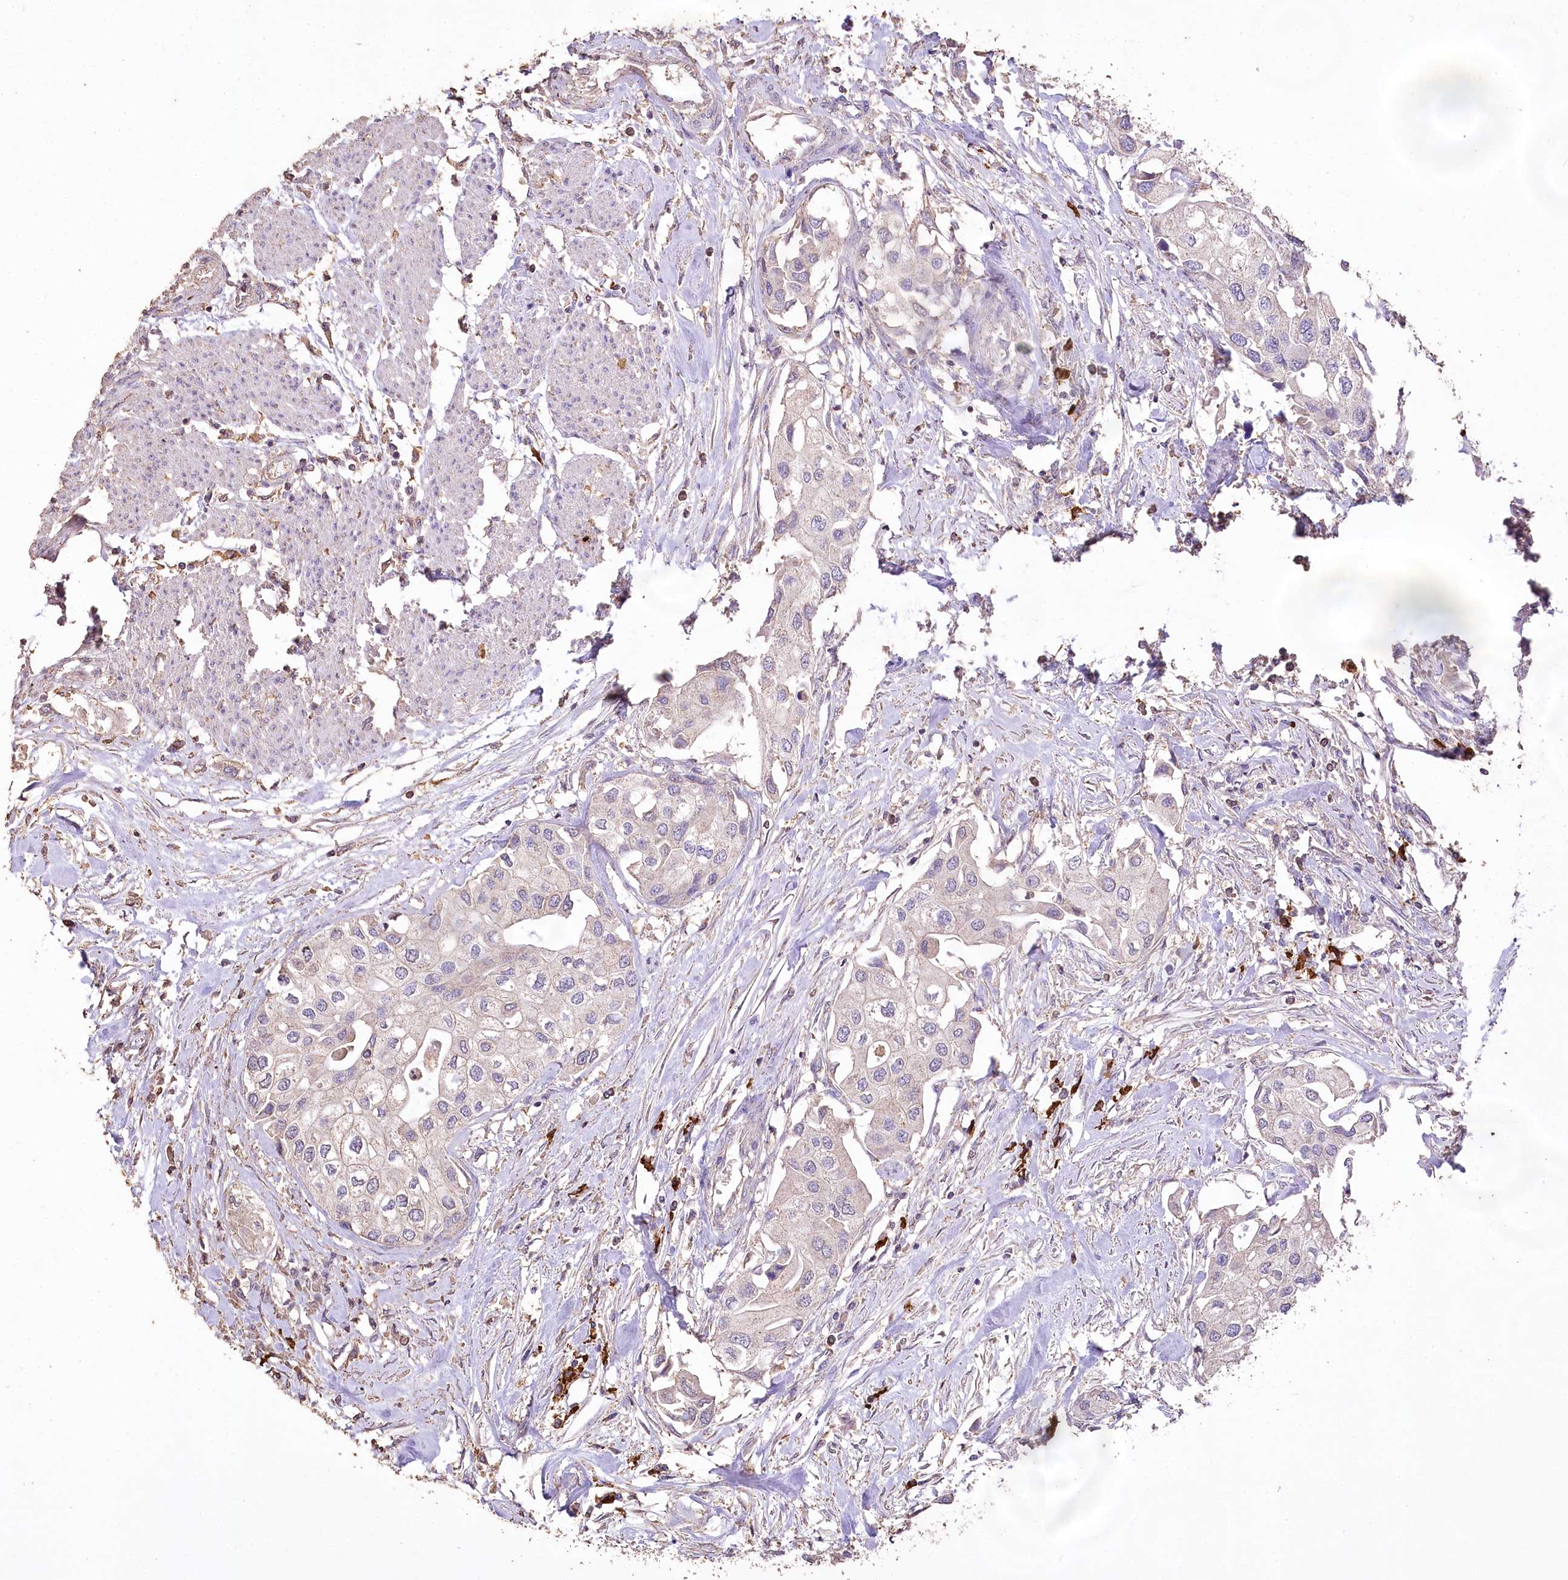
{"staining": {"intensity": "negative", "quantity": "none", "location": "none"}, "tissue": "urothelial cancer", "cell_type": "Tumor cells", "image_type": "cancer", "snomed": [{"axis": "morphology", "description": "Urothelial carcinoma, High grade"}, {"axis": "topography", "description": "Urinary bladder"}], "caption": "This micrograph is of urothelial carcinoma (high-grade) stained with IHC to label a protein in brown with the nuclei are counter-stained blue. There is no staining in tumor cells.", "gene": "IREB2", "patient": {"sex": "male", "age": 64}}